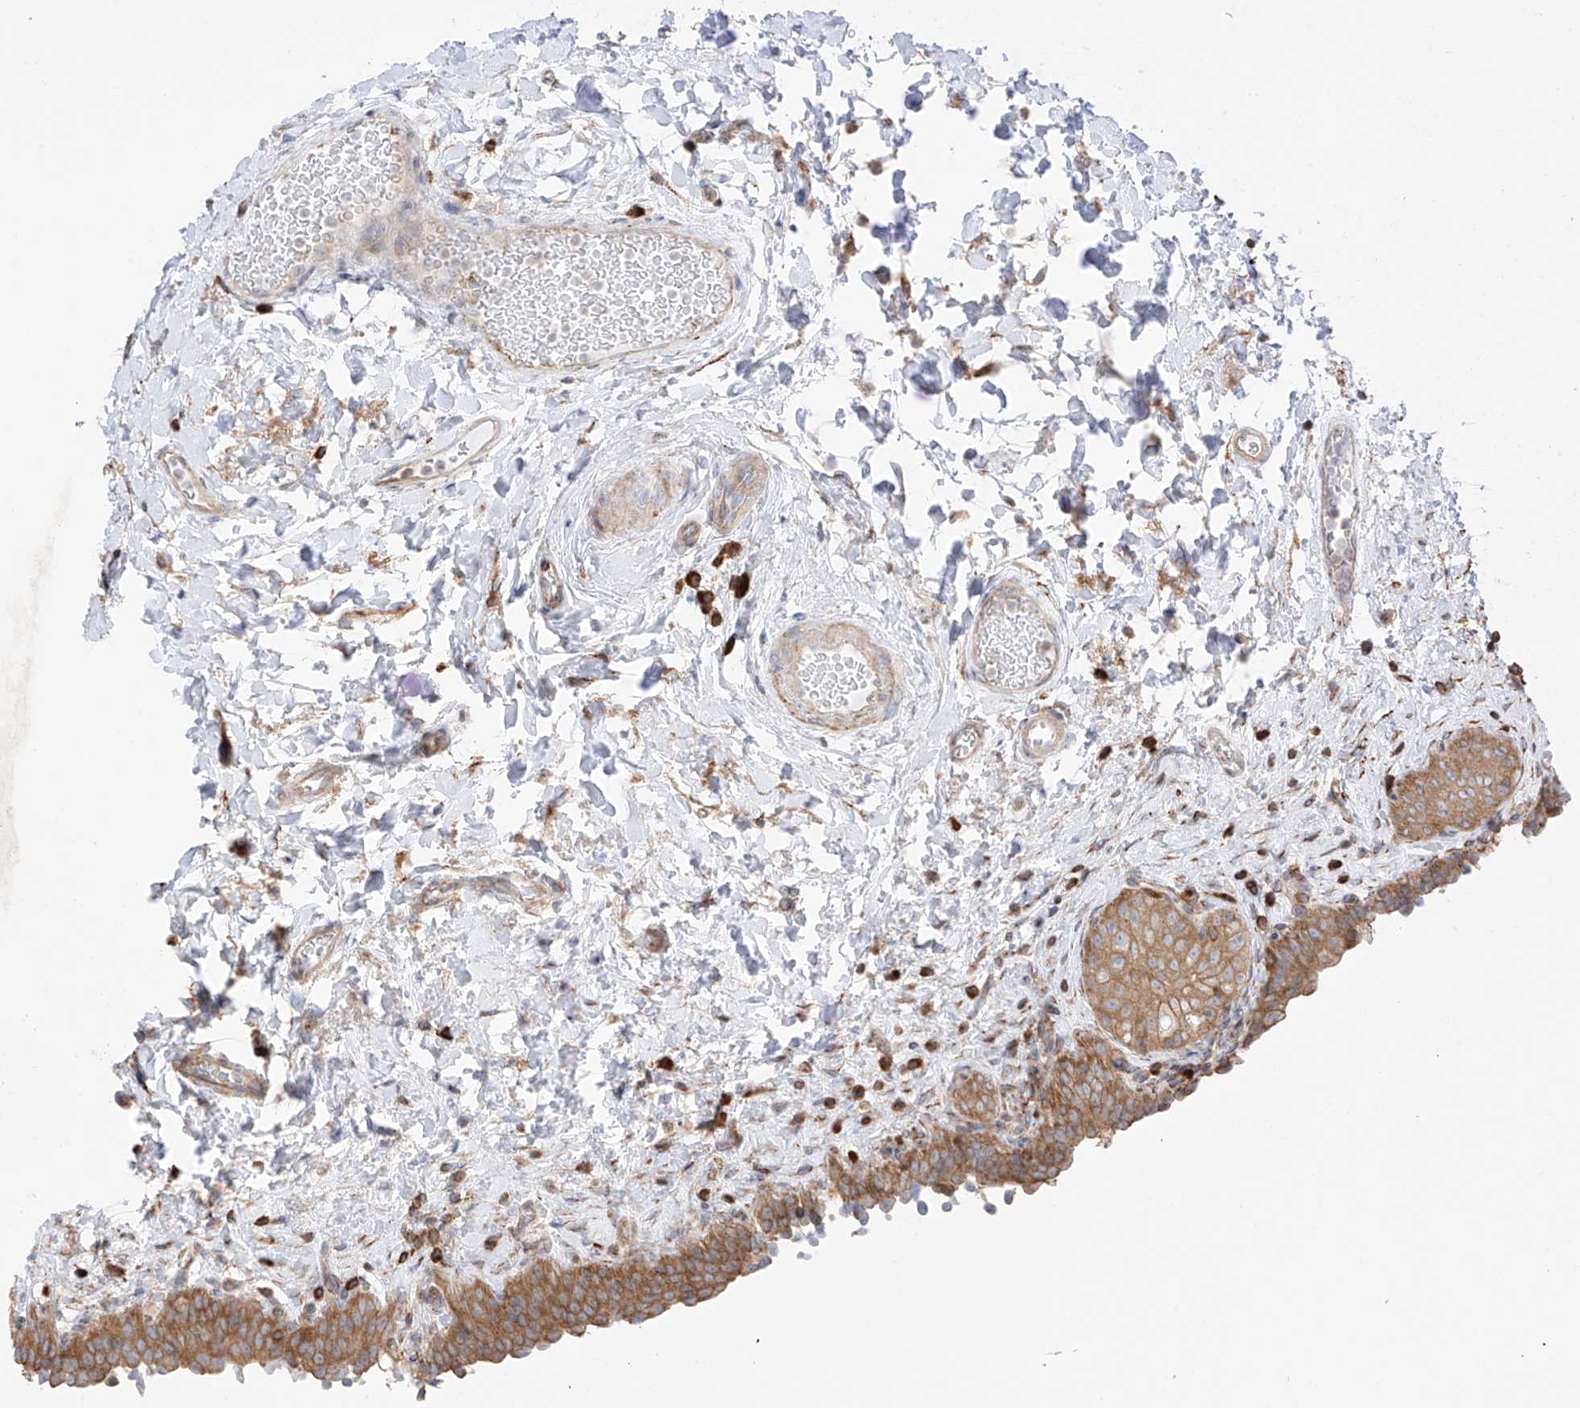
{"staining": {"intensity": "moderate", "quantity": ">75%", "location": "cytoplasmic/membranous"}, "tissue": "urinary bladder", "cell_type": "Urothelial cells", "image_type": "normal", "snomed": [{"axis": "morphology", "description": "Normal tissue, NOS"}, {"axis": "topography", "description": "Urinary bladder"}], "caption": "Immunohistochemical staining of benign urinary bladder reveals medium levels of moderate cytoplasmic/membranous staining in about >75% of urothelial cells. (Stains: DAB in brown, nuclei in blue, Microscopy: brightfield microscopy at high magnification).", "gene": "XKR3", "patient": {"sex": "male", "age": 83}}